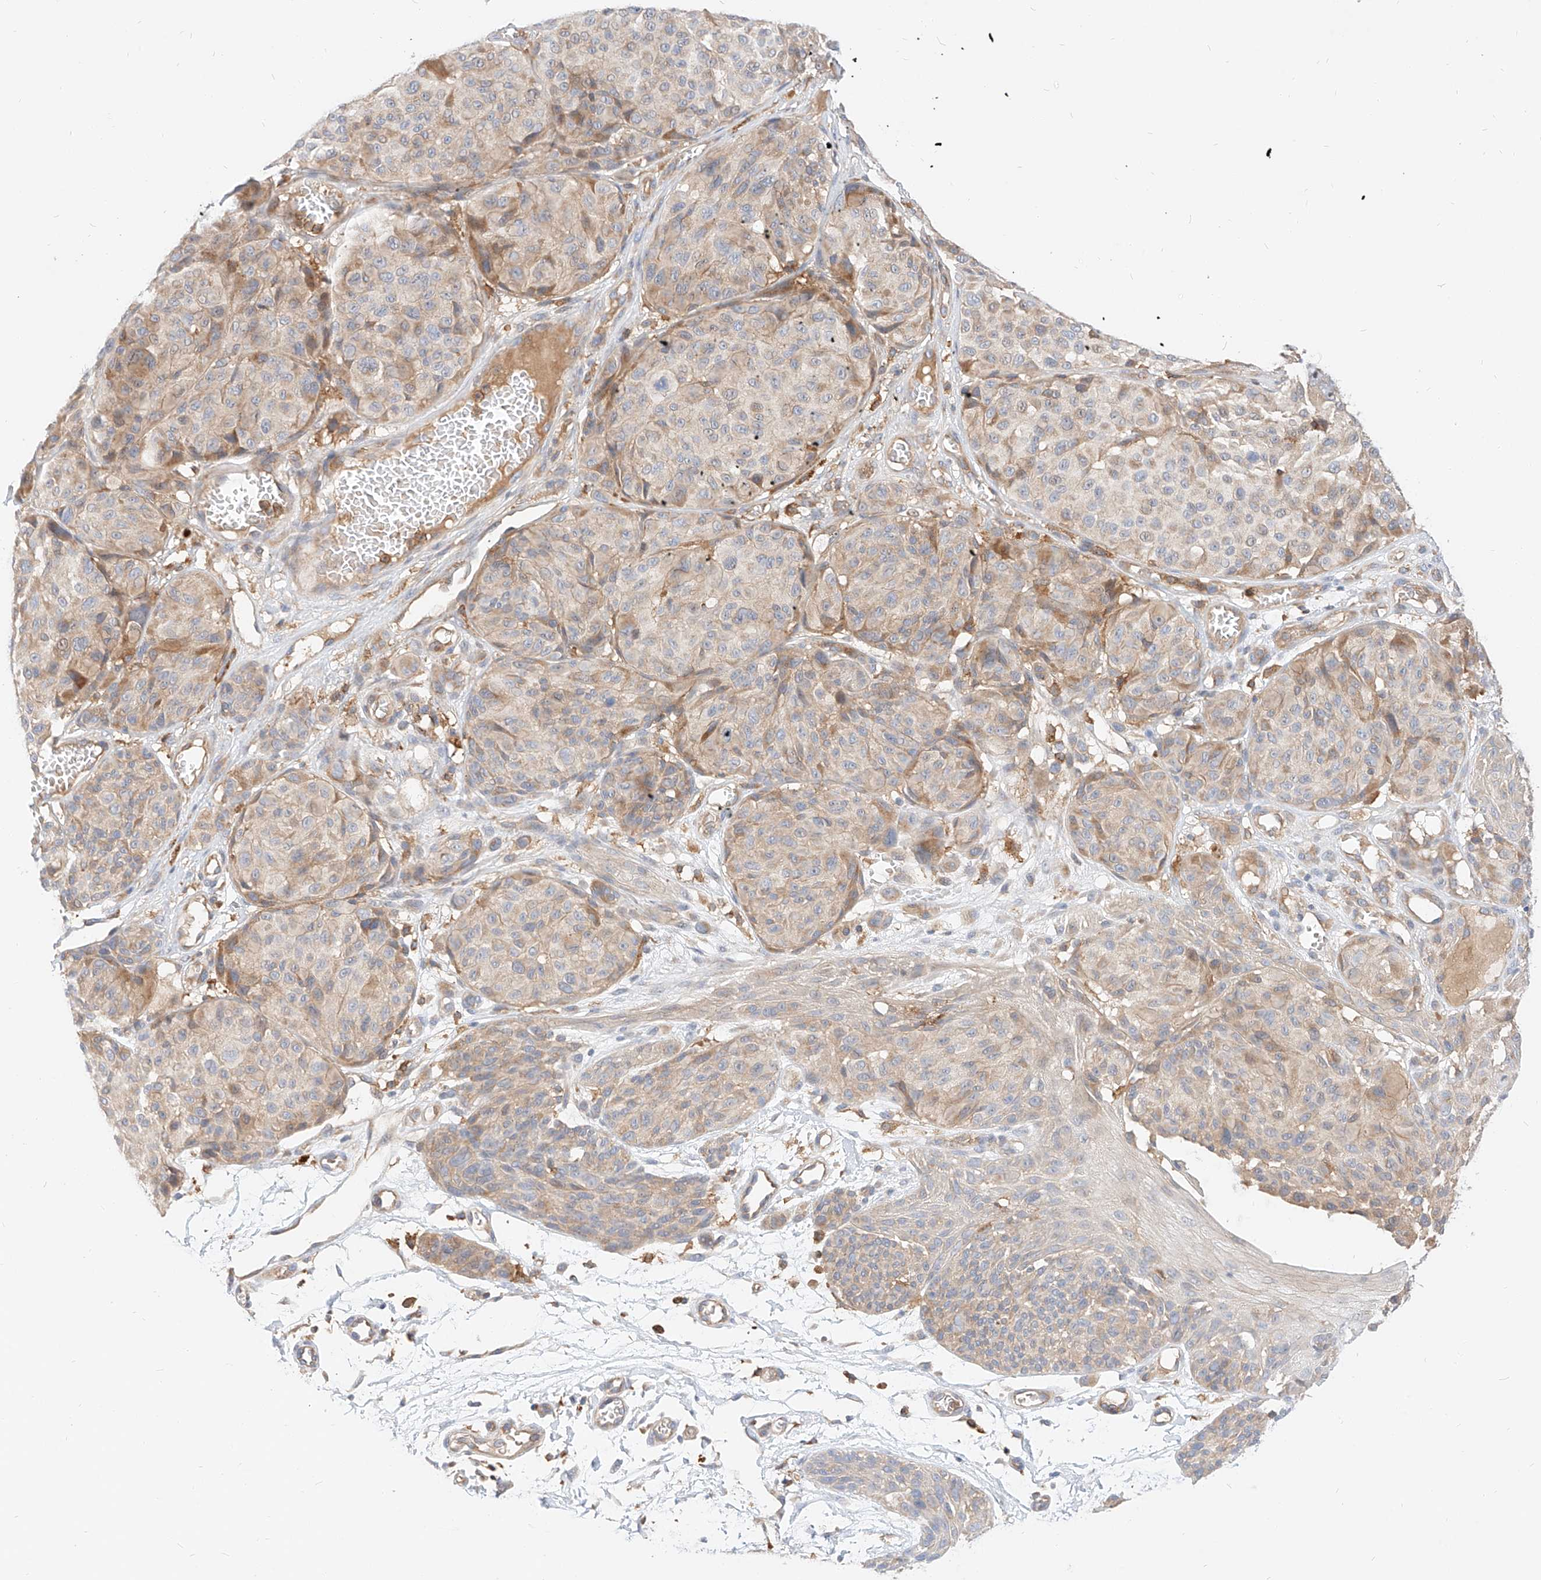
{"staining": {"intensity": "negative", "quantity": "none", "location": "none"}, "tissue": "melanoma", "cell_type": "Tumor cells", "image_type": "cancer", "snomed": [{"axis": "morphology", "description": "Malignant melanoma, NOS"}, {"axis": "topography", "description": "Skin"}], "caption": "Melanoma was stained to show a protein in brown. There is no significant staining in tumor cells.", "gene": "NFAM1", "patient": {"sex": "male", "age": 83}}